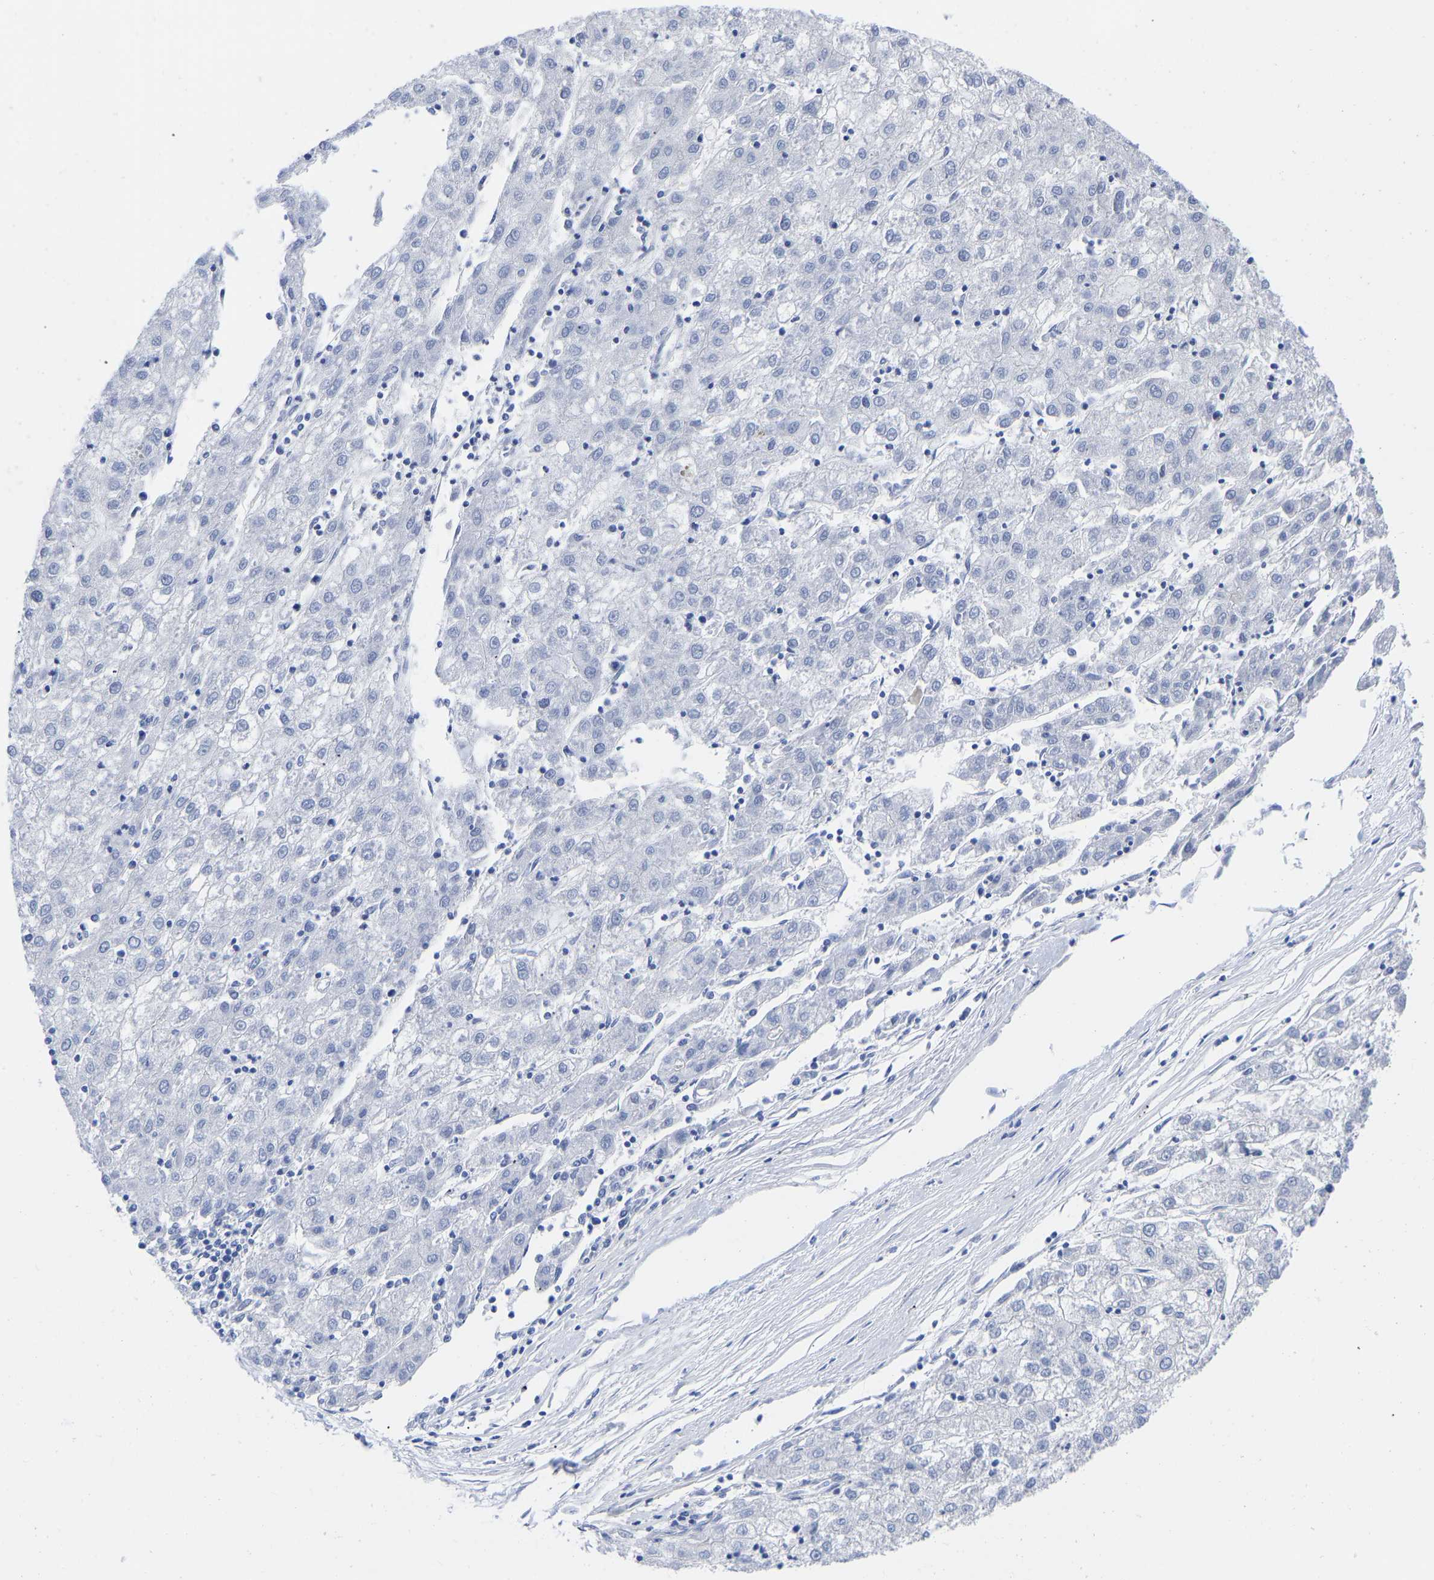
{"staining": {"intensity": "negative", "quantity": "none", "location": "none"}, "tissue": "liver cancer", "cell_type": "Tumor cells", "image_type": "cancer", "snomed": [{"axis": "morphology", "description": "Carcinoma, Hepatocellular, NOS"}, {"axis": "topography", "description": "Liver"}], "caption": "Immunohistochemical staining of liver cancer exhibits no significant positivity in tumor cells.", "gene": "GPA33", "patient": {"sex": "male", "age": 72}}